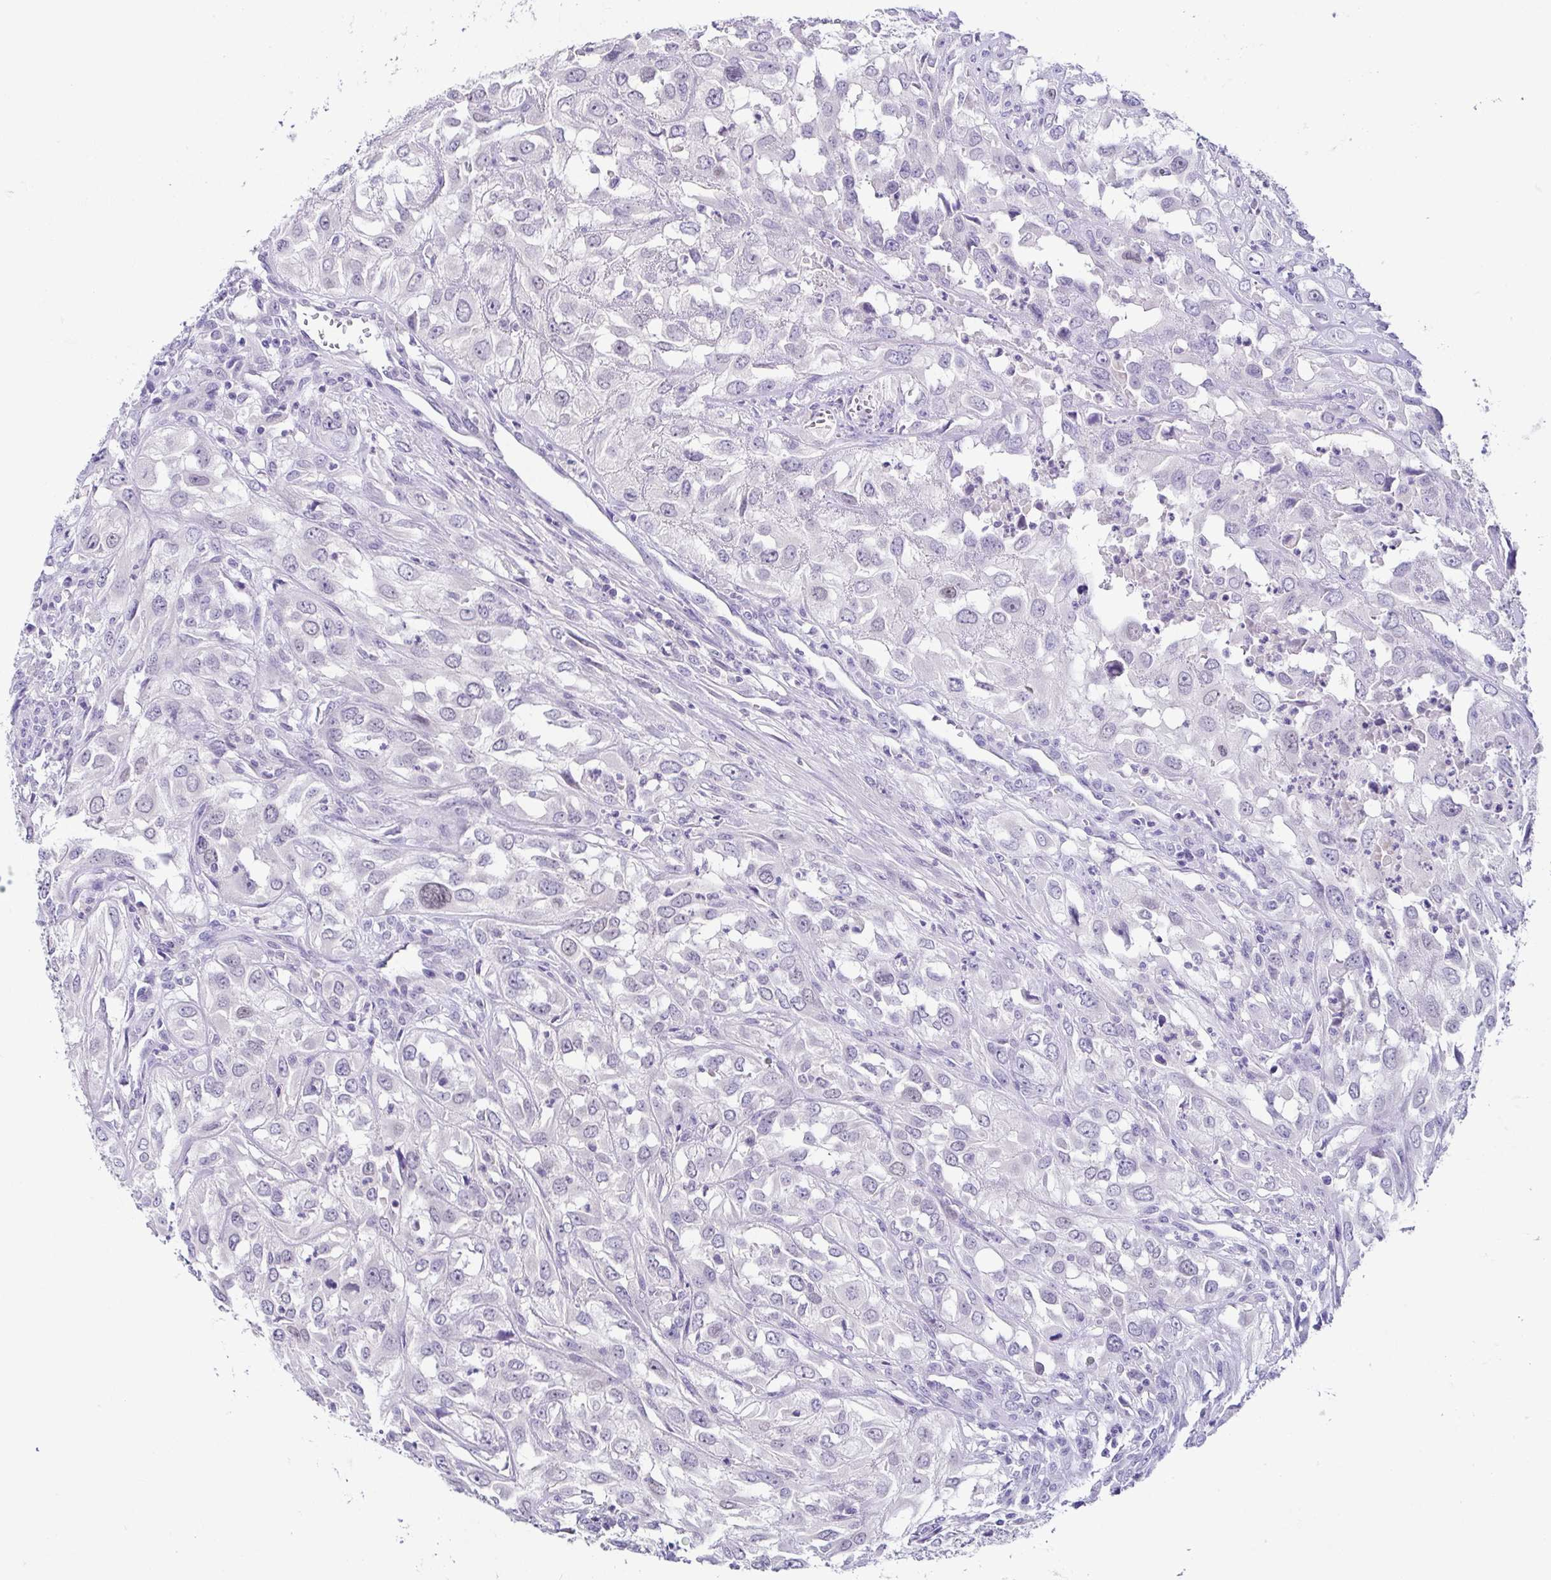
{"staining": {"intensity": "negative", "quantity": "none", "location": "none"}, "tissue": "urothelial cancer", "cell_type": "Tumor cells", "image_type": "cancer", "snomed": [{"axis": "morphology", "description": "Urothelial carcinoma, High grade"}, {"axis": "topography", "description": "Urinary bladder"}], "caption": "Immunohistochemistry (IHC) micrograph of neoplastic tissue: urothelial carcinoma (high-grade) stained with DAB (3,3'-diaminobenzidine) demonstrates no significant protein expression in tumor cells.", "gene": "TP73", "patient": {"sex": "male", "age": 67}}